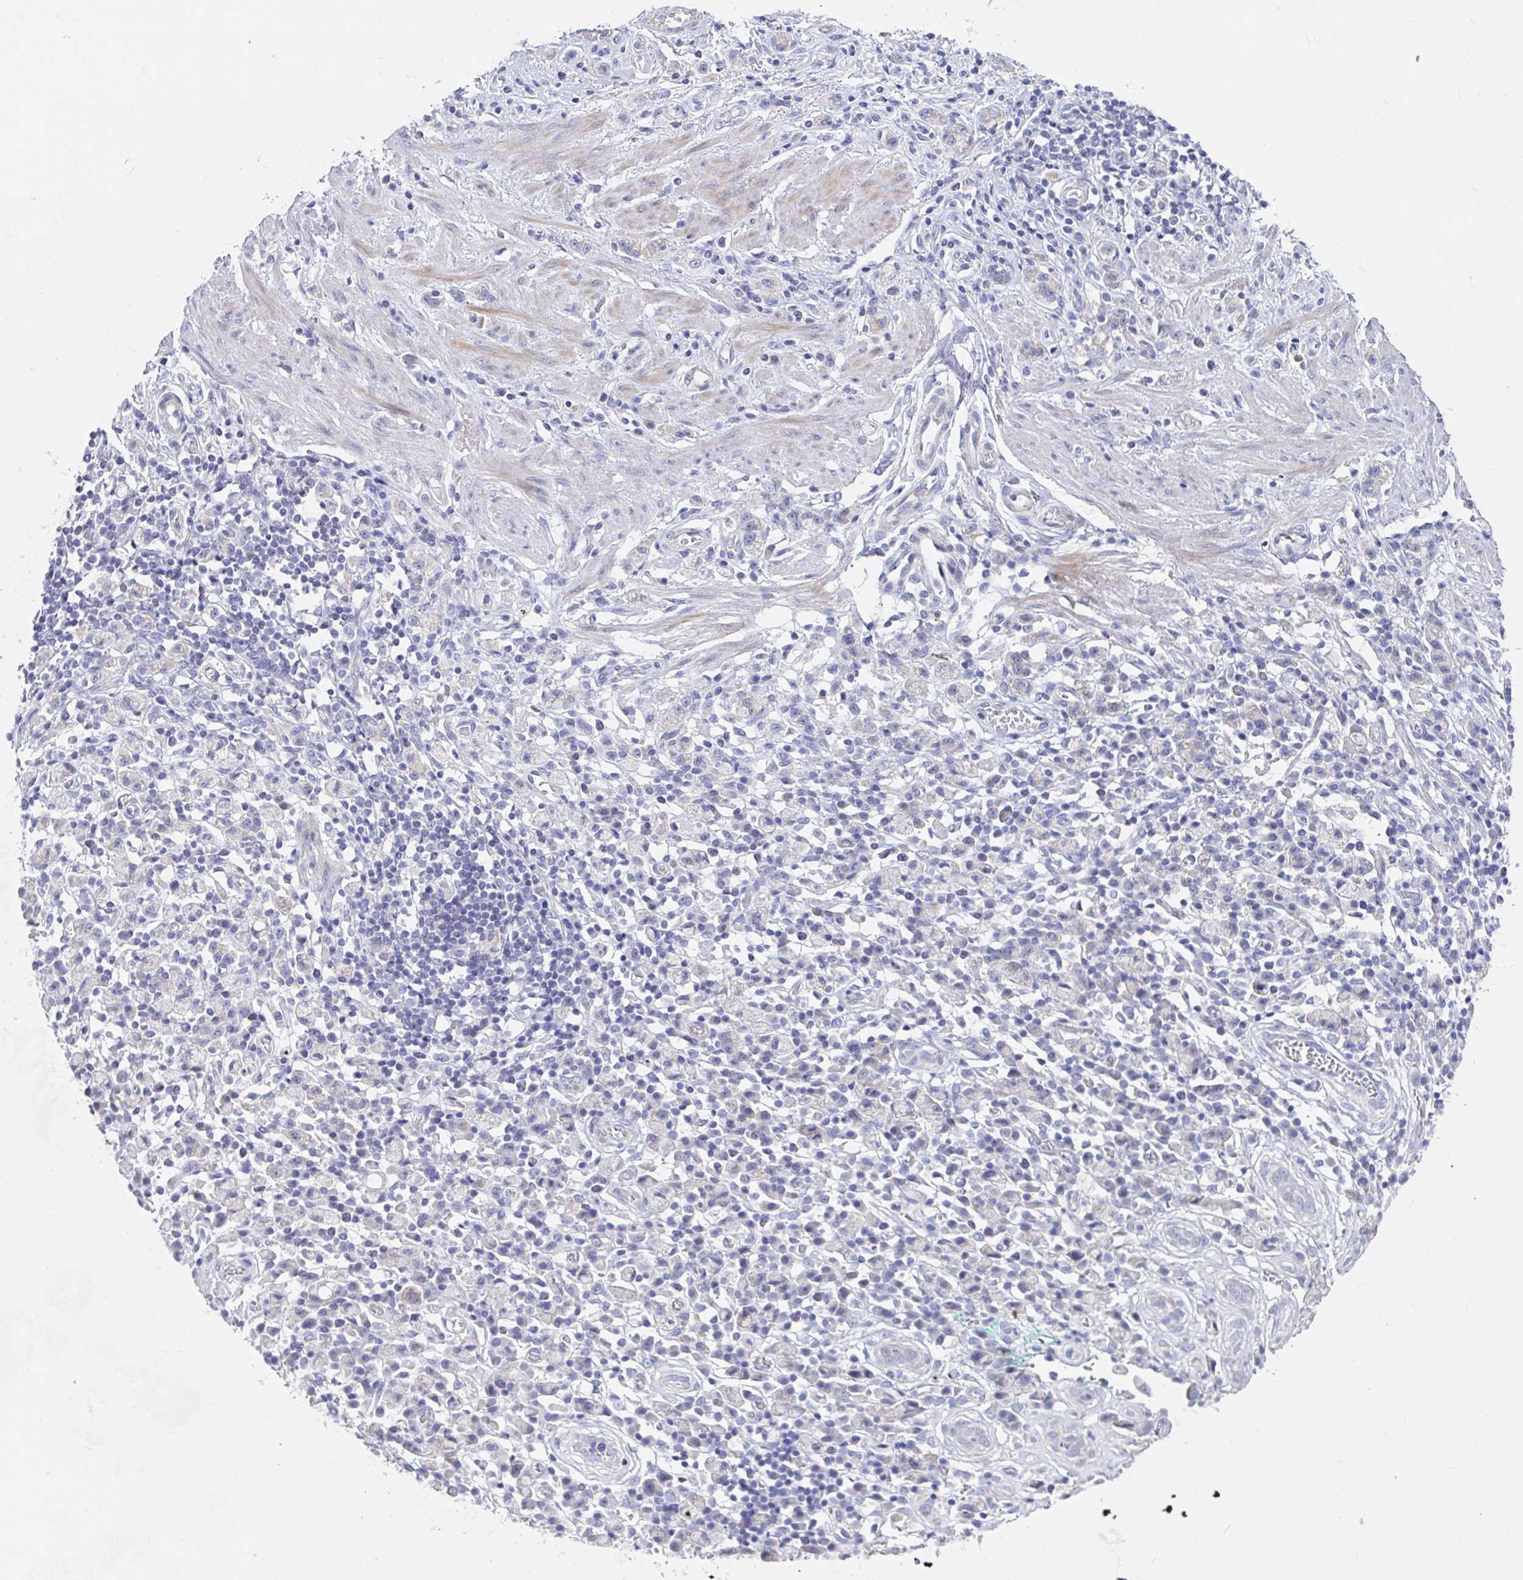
{"staining": {"intensity": "negative", "quantity": "none", "location": "none"}, "tissue": "stomach cancer", "cell_type": "Tumor cells", "image_type": "cancer", "snomed": [{"axis": "morphology", "description": "Adenocarcinoma, NOS"}, {"axis": "topography", "description": "Stomach"}], "caption": "IHC micrograph of neoplastic tissue: stomach cancer stained with DAB displays no significant protein expression in tumor cells. (Stains: DAB (3,3'-diaminobenzidine) IHC with hematoxylin counter stain, Microscopy: brightfield microscopy at high magnification).", "gene": "ZNF561", "patient": {"sex": "male", "age": 77}}